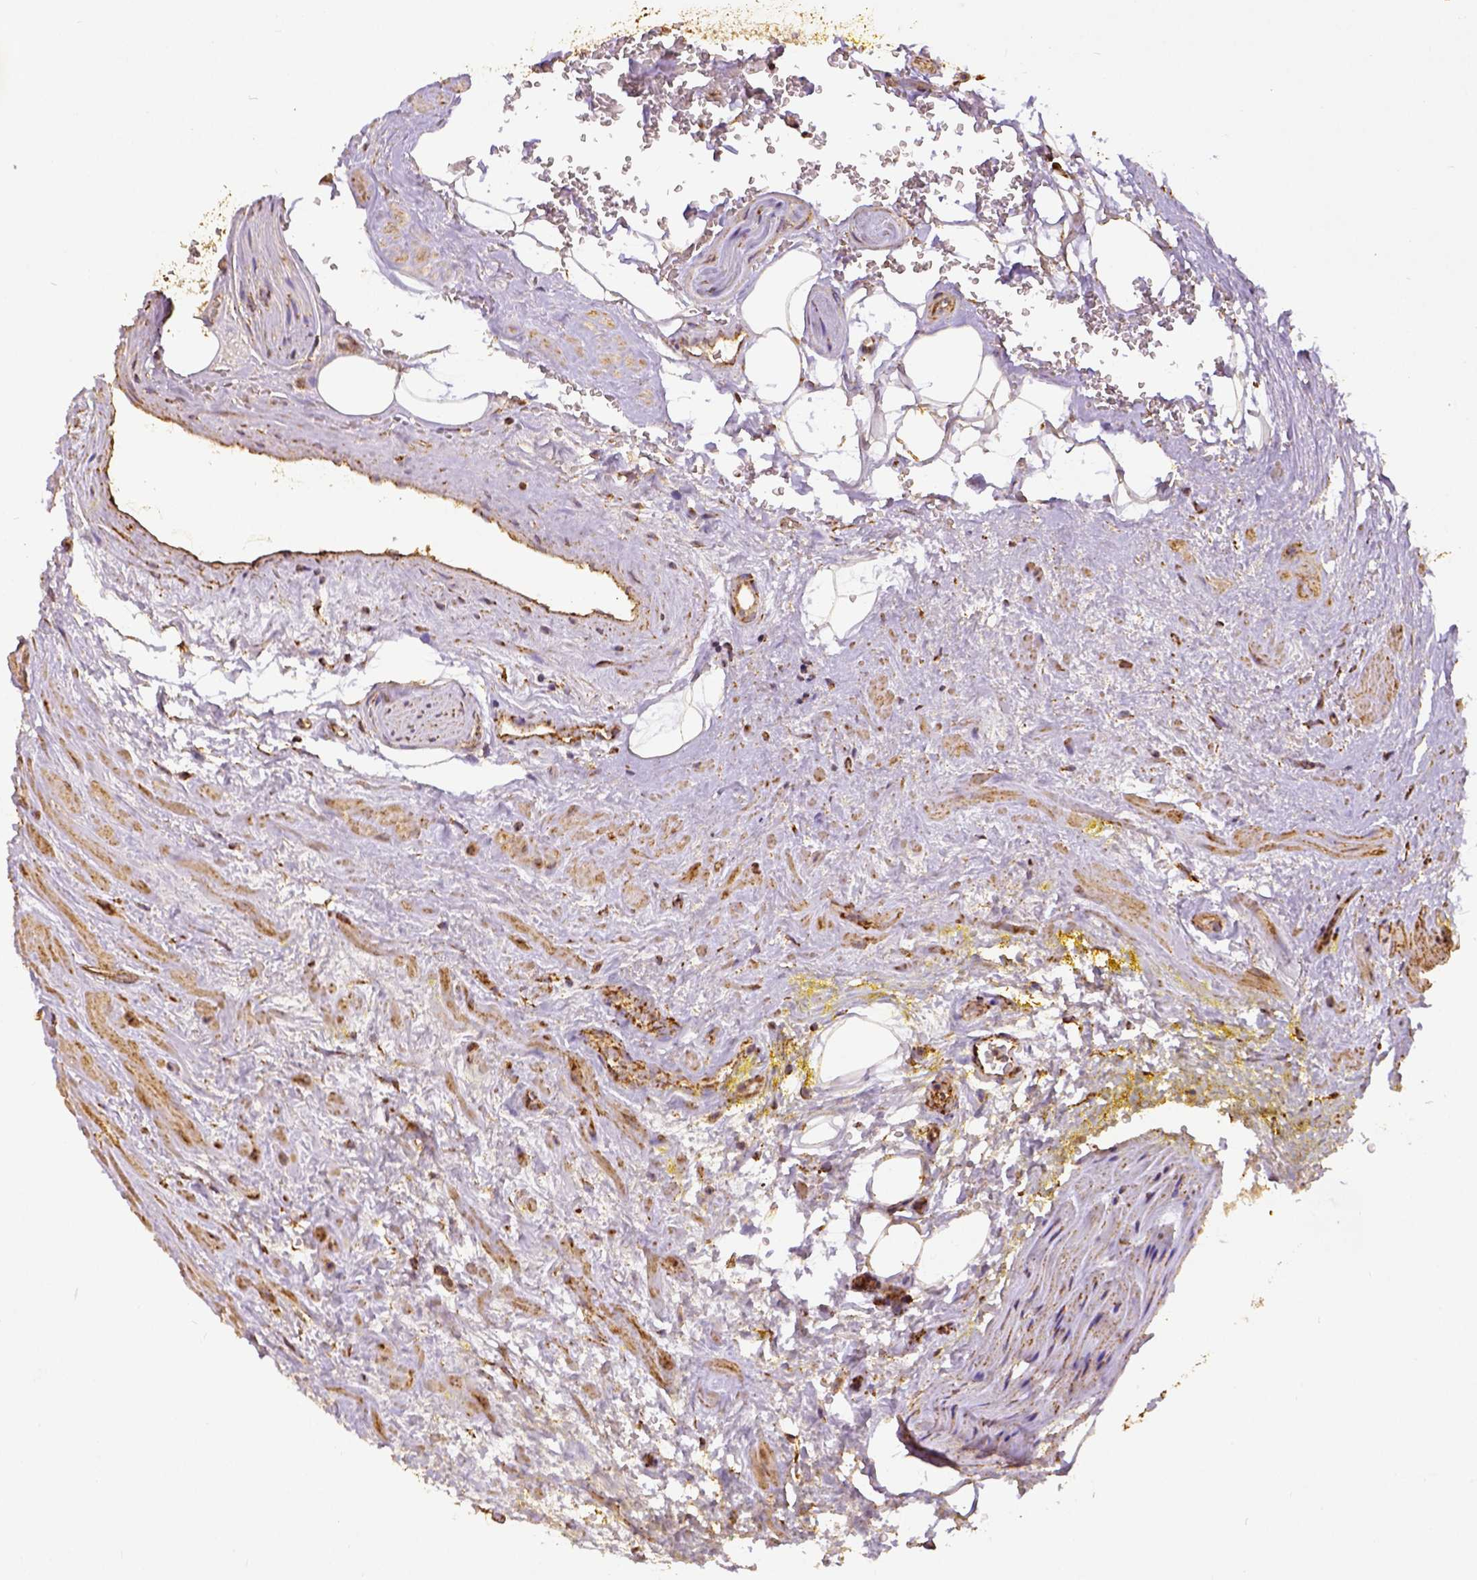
{"staining": {"intensity": "strong", "quantity": ">75%", "location": "cytoplasmic/membranous"}, "tissue": "prostate cancer", "cell_type": "Tumor cells", "image_type": "cancer", "snomed": [{"axis": "morphology", "description": "Adenocarcinoma, Low grade"}, {"axis": "topography", "description": "Prostate"}], "caption": "Immunohistochemical staining of prostate cancer reveals strong cytoplasmic/membranous protein staining in about >75% of tumor cells. The protein is shown in brown color, while the nuclei are stained blue.", "gene": "SDHB", "patient": {"sex": "male", "age": 63}}